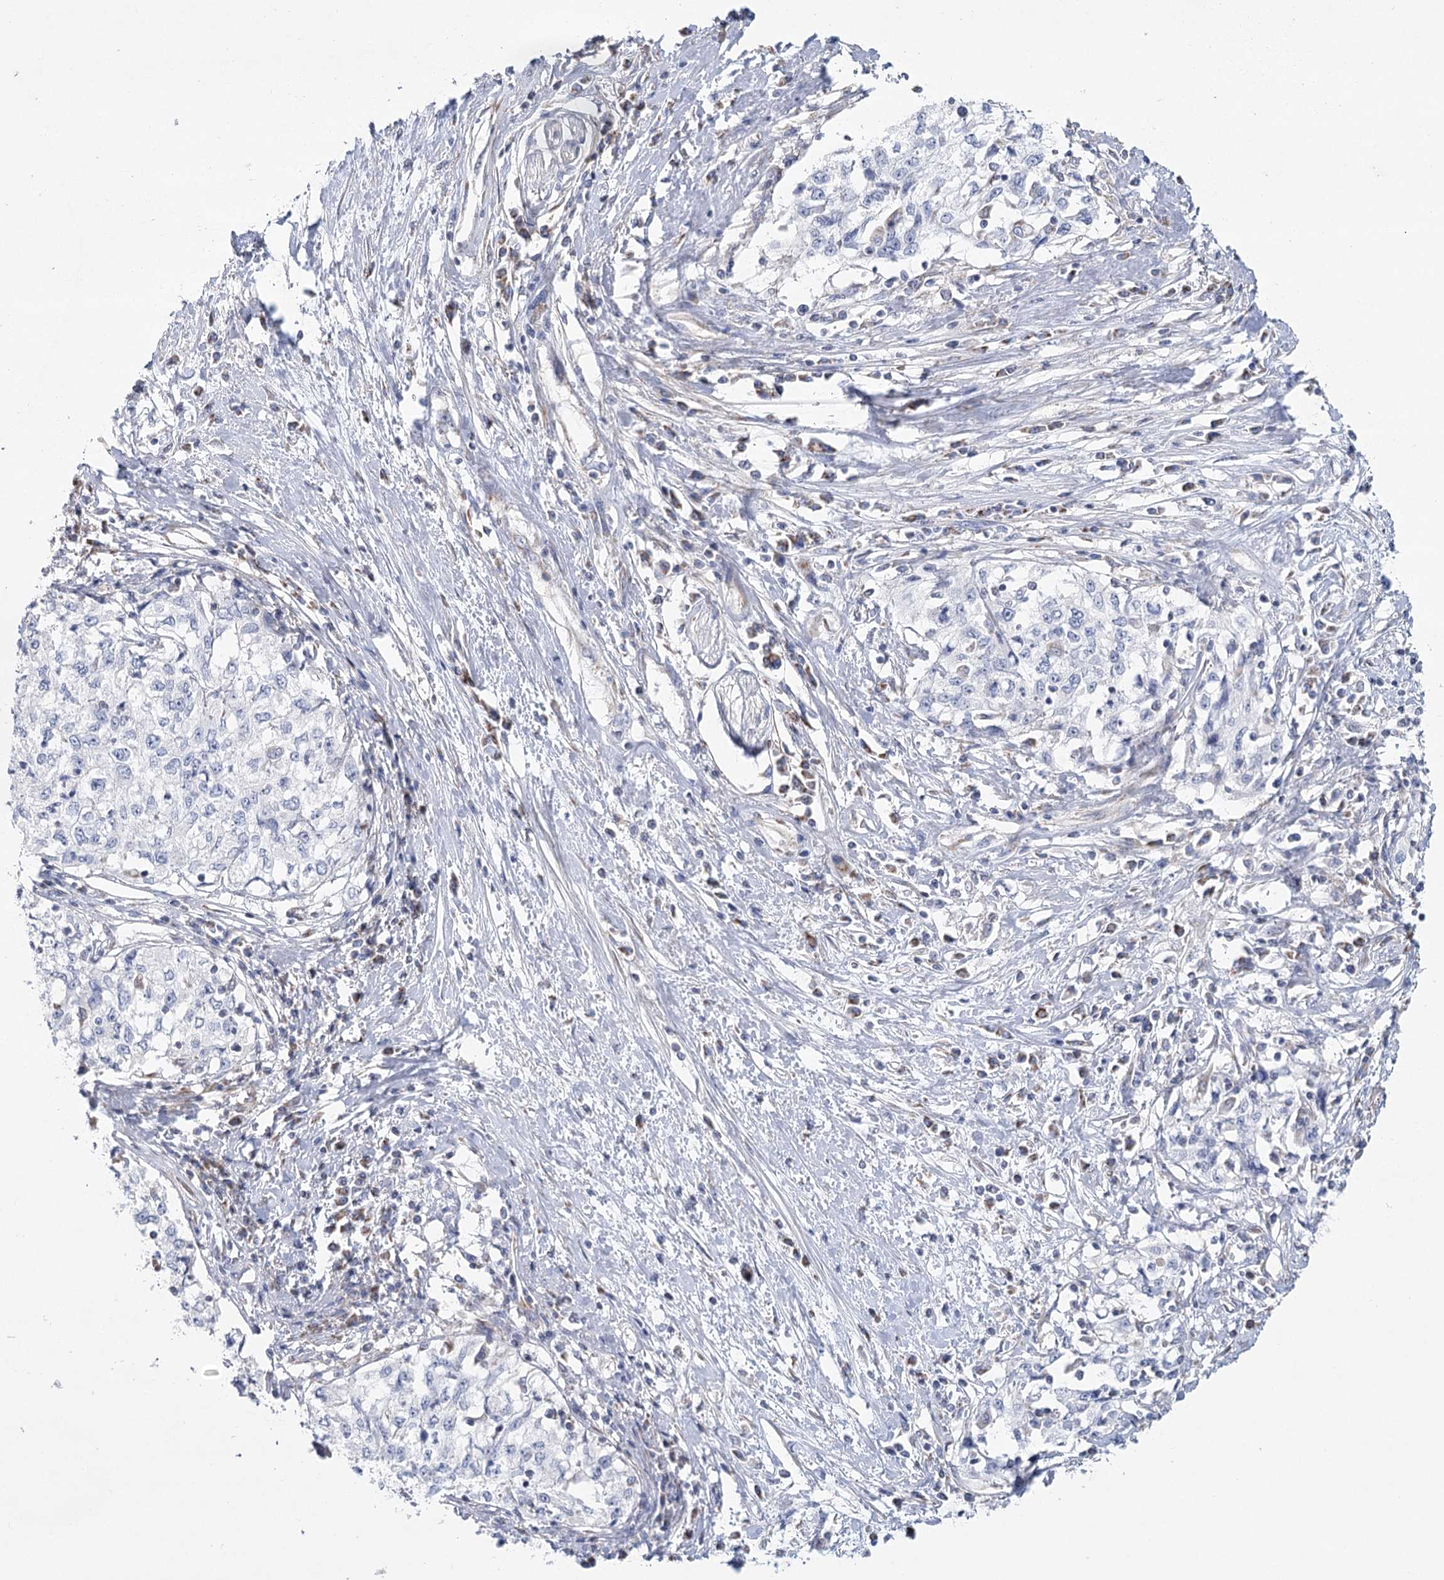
{"staining": {"intensity": "negative", "quantity": "none", "location": "none"}, "tissue": "cervical cancer", "cell_type": "Tumor cells", "image_type": "cancer", "snomed": [{"axis": "morphology", "description": "Squamous cell carcinoma, NOS"}, {"axis": "topography", "description": "Cervix"}], "caption": "This is an immunohistochemistry (IHC) photomicrograph of human squamous cell carcinoma (cervical). There is no positivity in tumor cells.", "gene": "SNX7", "patient": {"sex": "female", "age": 57}}